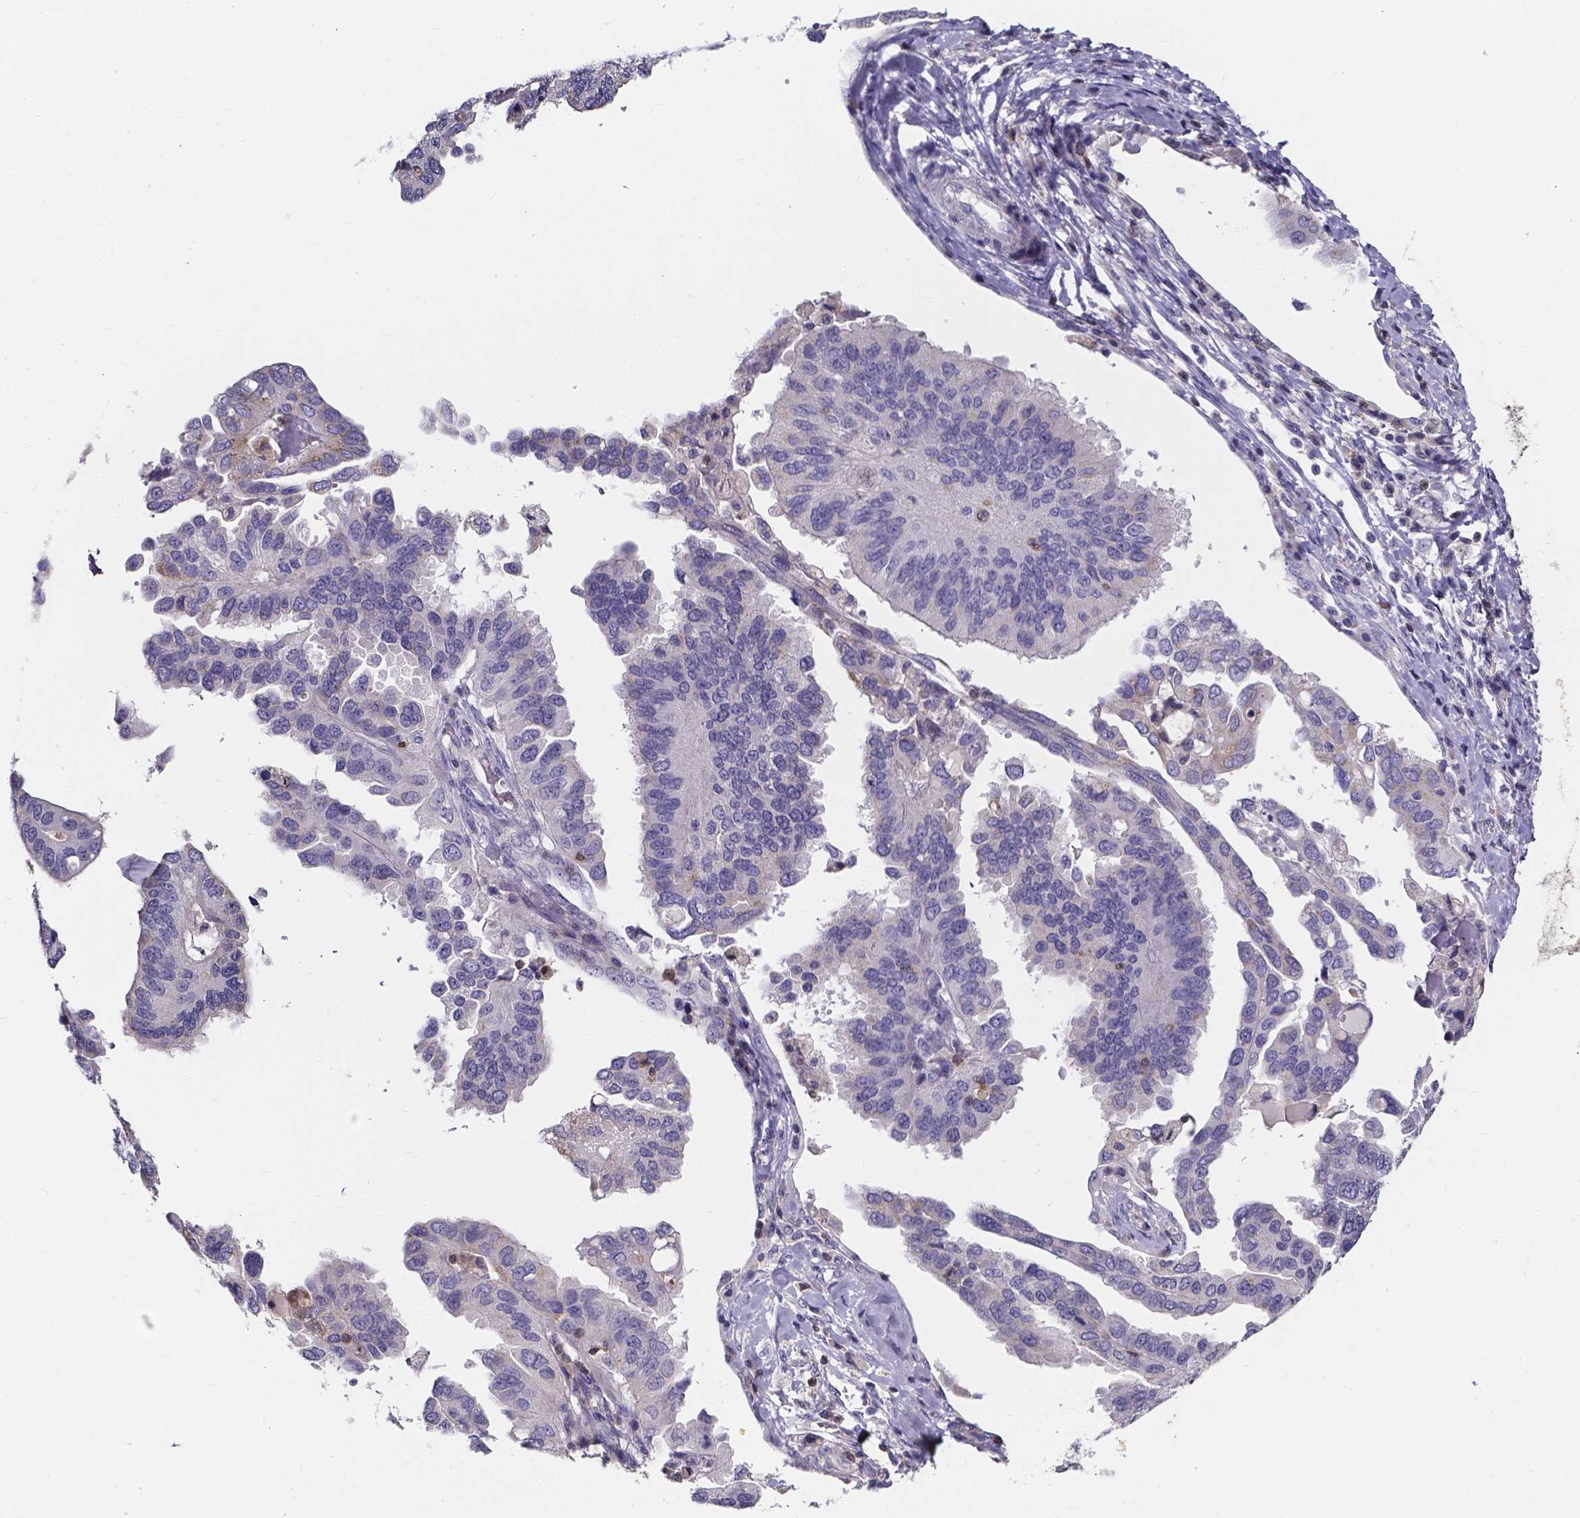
{"staining": {"intensity": "moderate", "quantity": "<25%", "location": "cytoplasmic/membranous"}, "tissue": "ovarian cancer", "cell_type": "Tumor cells", "image_type": "cancer", "snomed": [{"axis": "morphology", "description": "Cystadenocarcinoma, serous, NOS"}, {"axis": "topography", "description": "Ovary"}], "caption": "A low amount of moderate cytoplasmic/membranous positivity is seen in about <25% of tumor cells in ovarian cancer tissue. The staining was performed using DAB (3,3'-diaminobenzidine) to visualize the protein expression in brown, while the nuclei were stained in blue with hematoxylin (Magnification: 20x).", "gene": "THEMIS", "patient": {"sex": "female", "age": 79}}